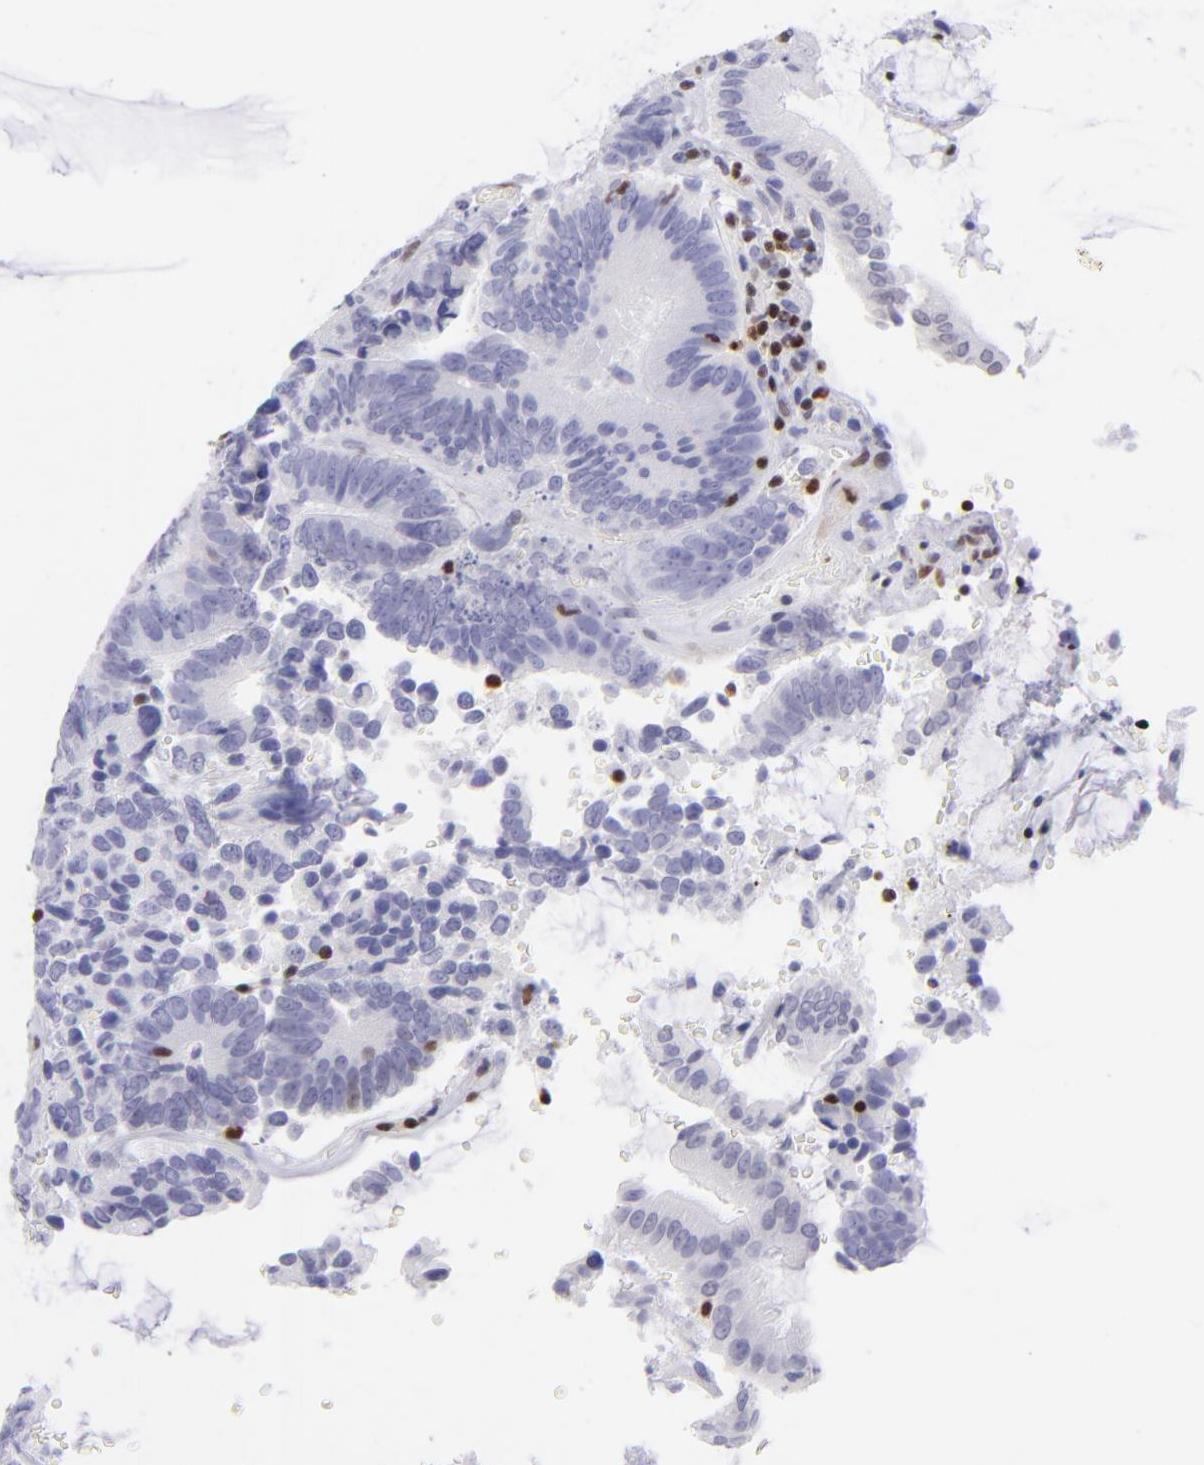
{"staining": {"intensity": "negative", "quantity": "none", "location": "none"}, "tissue": "colorectal cancer", "cell_type": "Tumor cells", "image_type": "cancer", "snomed": [{"axis": "morphology", "description": "Normal tissue, NOS"}, {"axis": "morphology", "description": "Adenocarcinoma, NOS"}, {"axis": "topography", "description": "Colon"}], "caption": "This is an IHC histopathology image of colorectal adenocarcinoma. There is no staining in tumor cells.", "gene": "ETS1", "patient": {"sex": "female", "age": 78}}